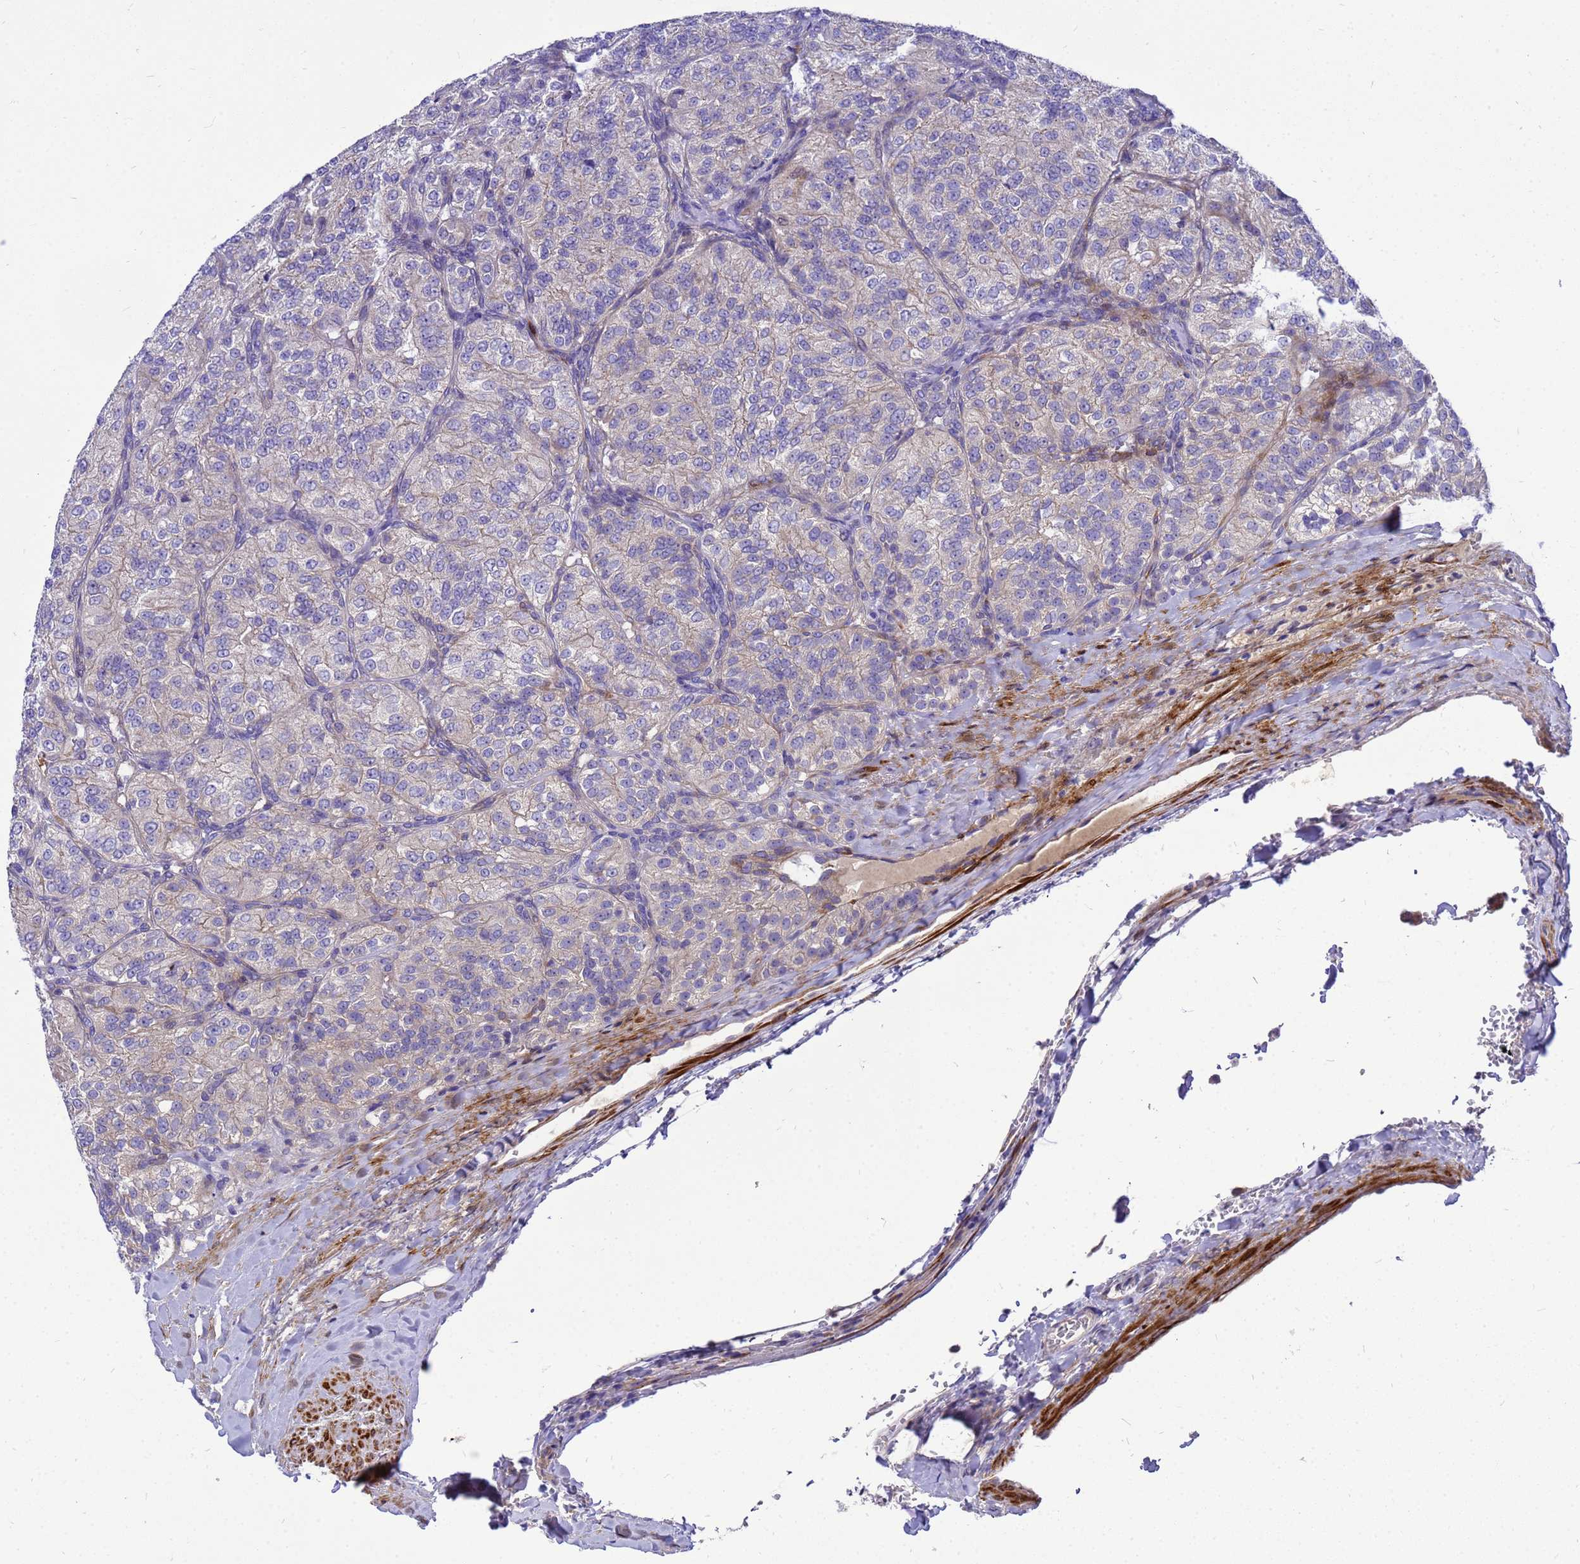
{"staining": {"intensity": "negative", "quantity": "none", "location": "none"}, "tissue": "renal cancer", "cell_type": "Tumor cells", "image_type": "cancer", "snomed": [{"axis": "morphology", "description": "Adenocarcinoma, NOS"}, {"axis": "topography", "description": "Kidney"}], "caption": "The immunohistochemistry image has no significant staining in tumor cells of adenocarcinoma (renal) tissue.", "gene": "POP7", "patient": {"sex": "female", "age": 63}}